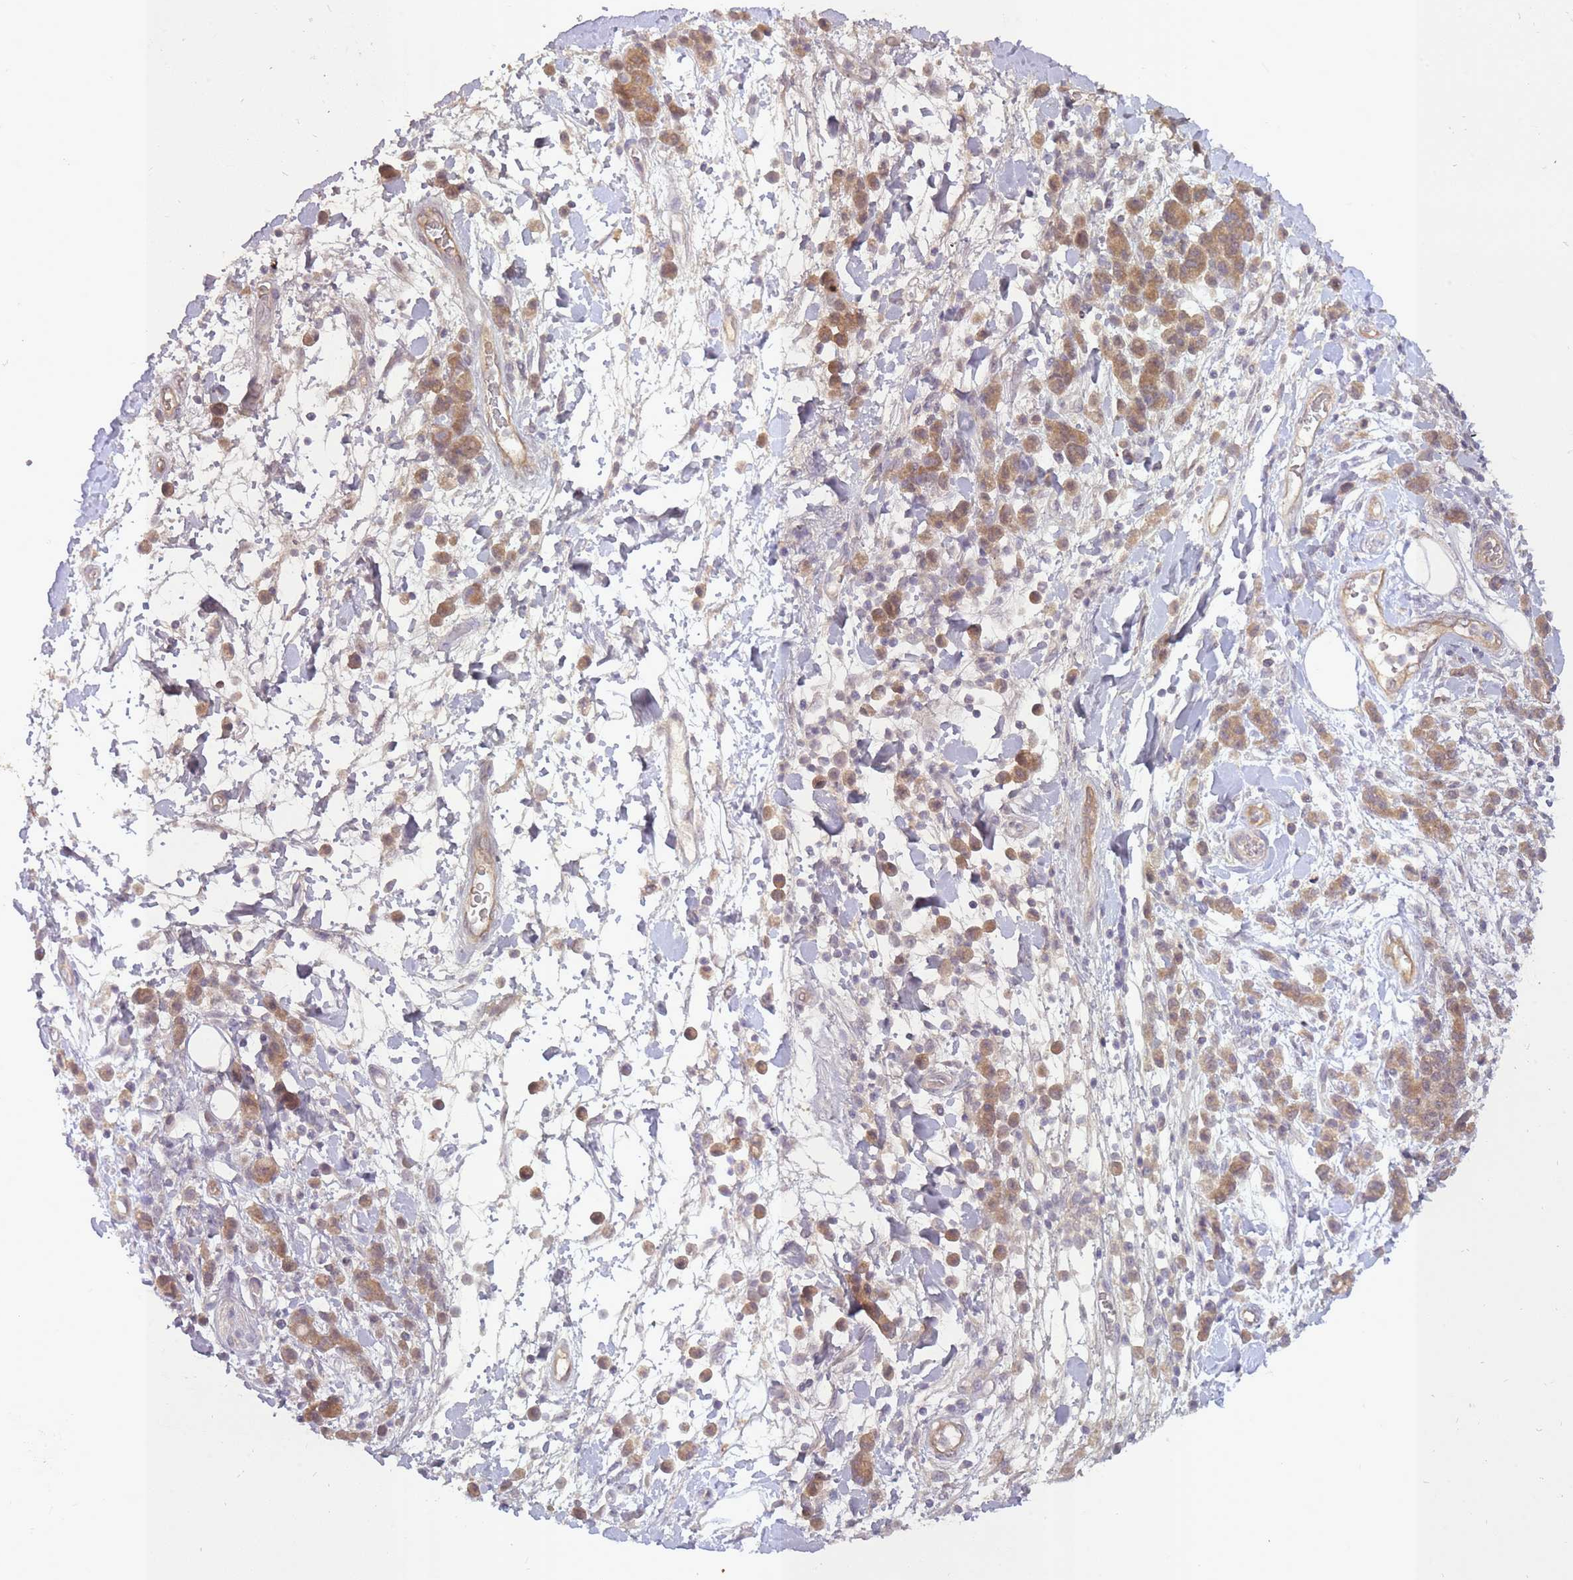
{"staining": {"intensity": "moderate", "quantity": ">75%", "location": "cytoplasmic/membranous"}, "tissue": "stomach cancer", "cell_type": "Tumor cells", "image_type": "cancer", "snomed": [{"axis": "morphology", "description": "Adenocarcinoma, NOS"}, {"axis": "topography", "description": "Stomach"}], "caption": "The immunohistochemical stain labels moderate cytoplasmic/membranous positivity in tumor cells of stomach cancer tissue.", "gene": "LRATD2", "patient": {"sex": "male", "age": 77}}